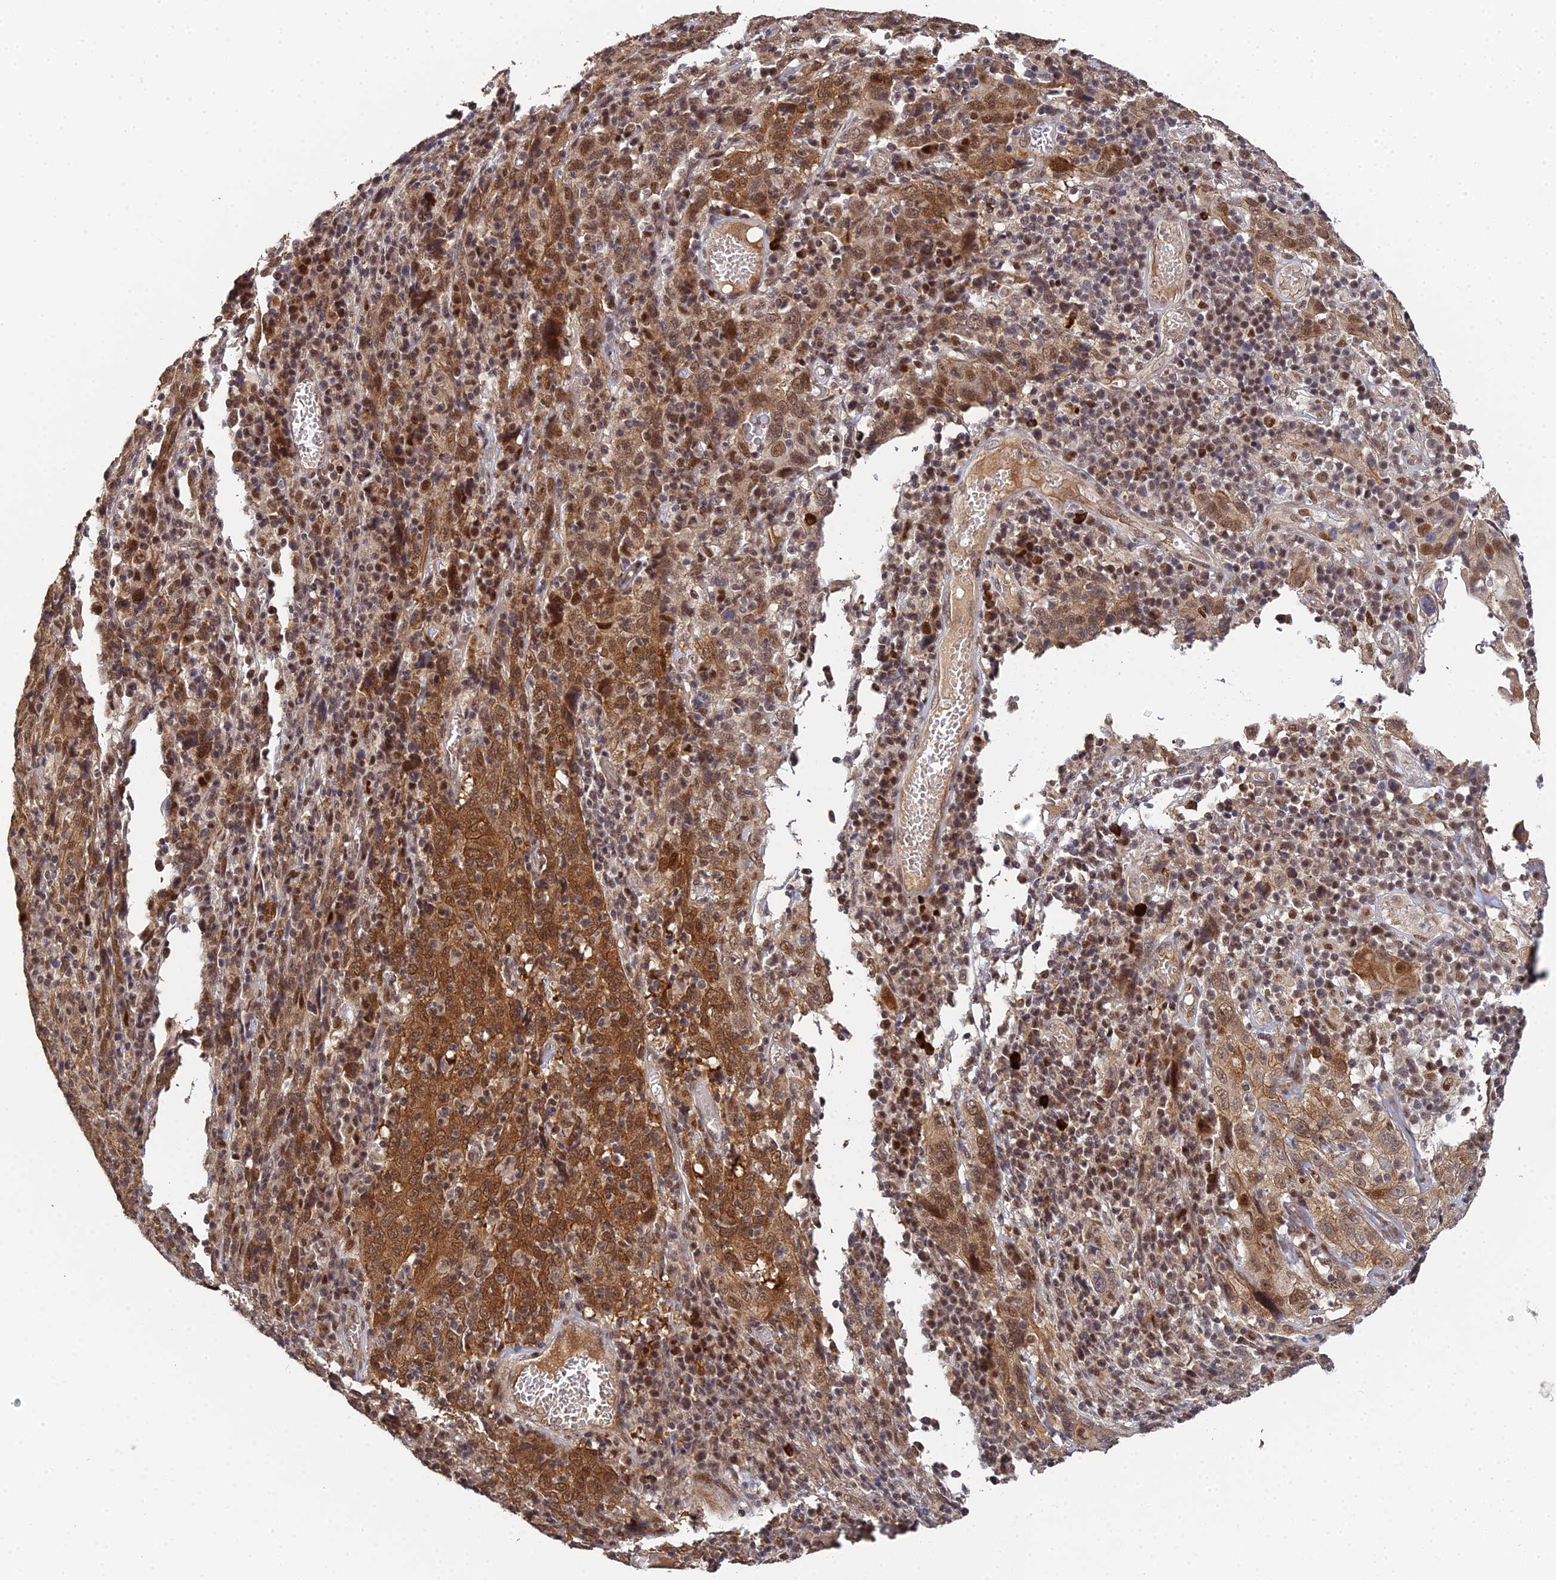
{"staining": {"intensity": "moderate", "quantity": ">75%", "location": "cytoplasmic/membranous,nuclear"}, "tissue": "cervical cancer", "cell_type": "Tumor cells", "image_type": "cancer", "snomed": [{"axis": "morphology", "description": "Squamous cell carcinoma, NOS"}, {"axis": "topography", "description": "Cervix"}], "caption": "There is medium levels of moderate cytoplasmic/membranous and nuclear positivity in tumor cells of squamous cell carcinoma (cervical), as demonstrated by immunohistochemical staining (brown color).", "gene": "ERCC5", "patient": {"sex": "female", "age": 46}}